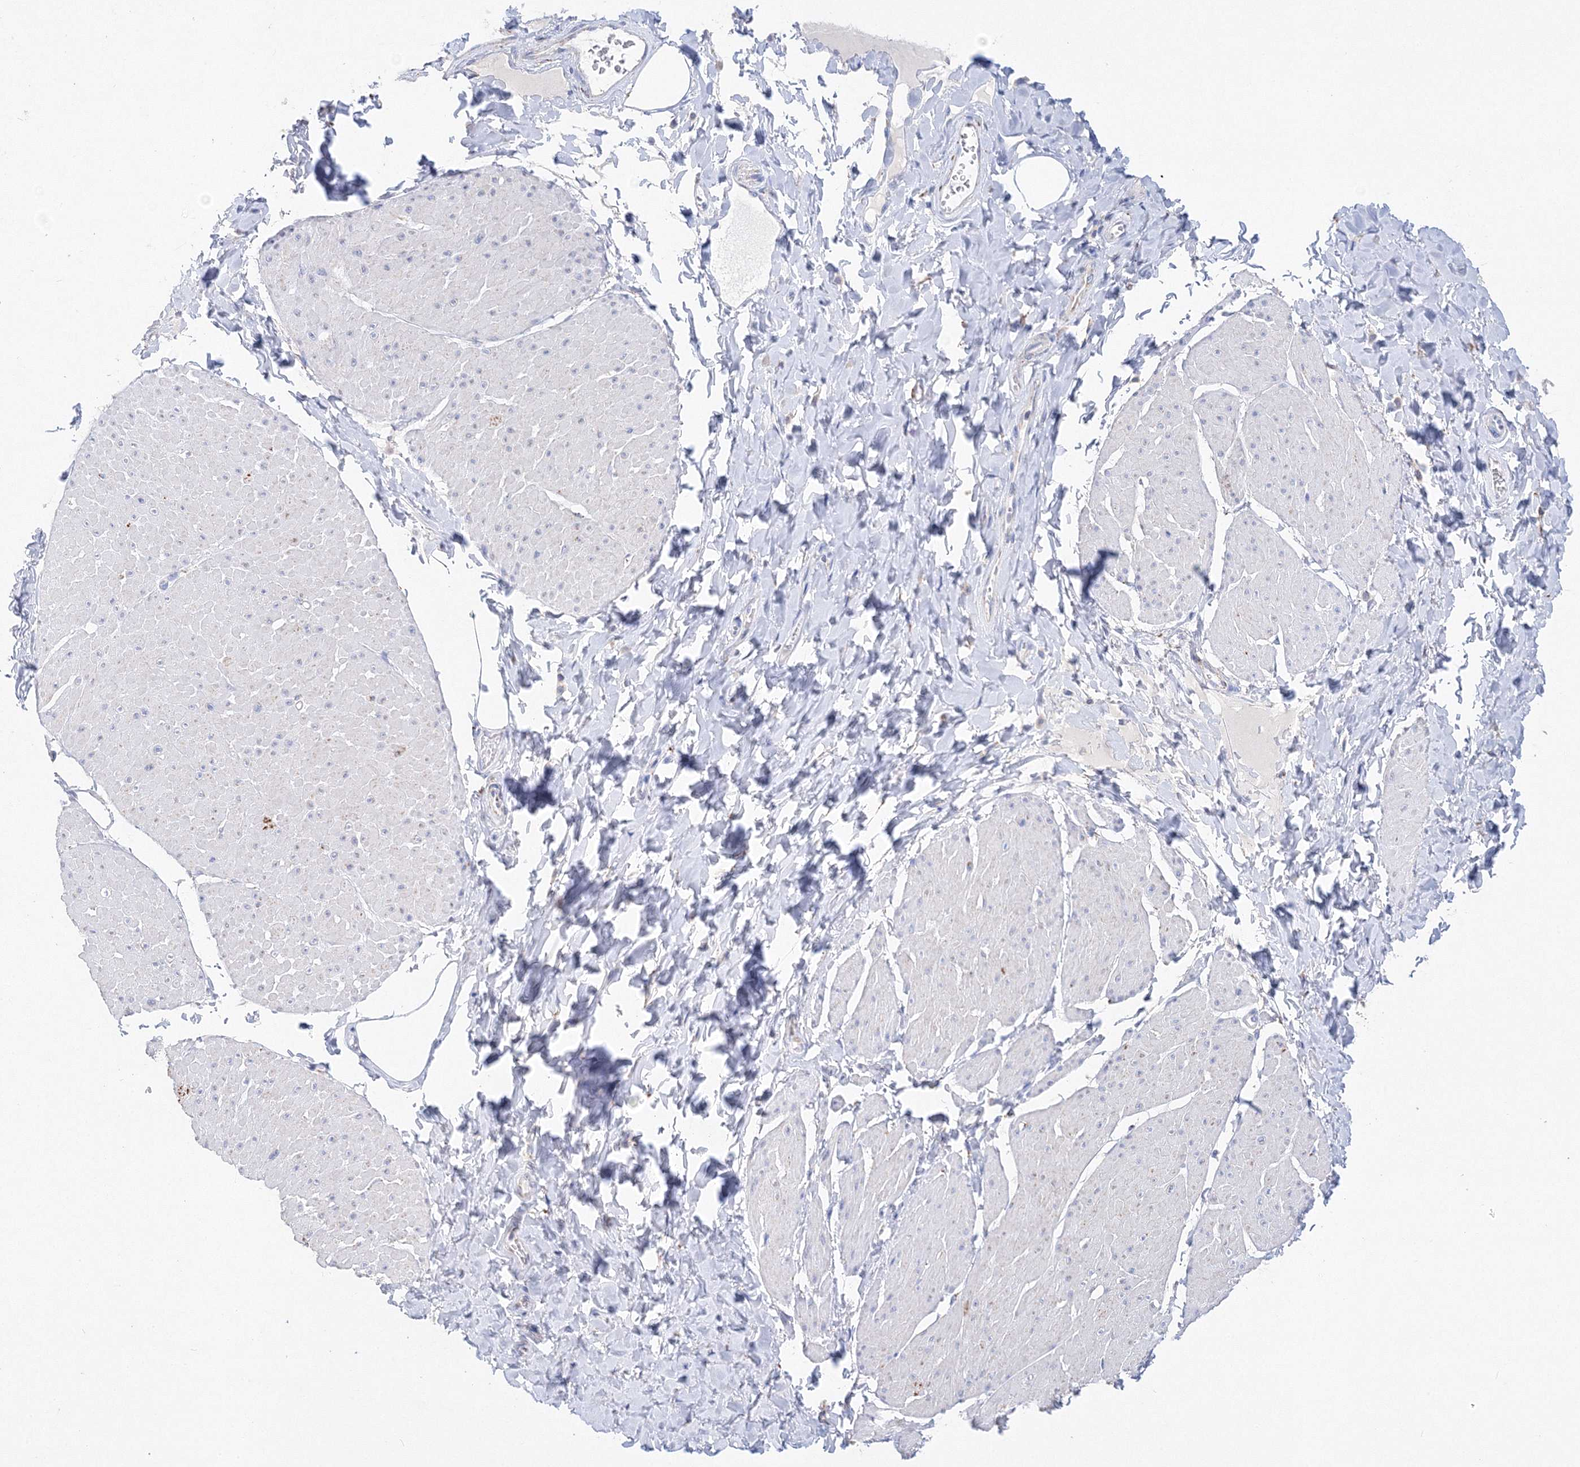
{"staining": {"intensity": "weak", "quantity": "<25%", "location": "cytoplasmic/membranous"}, "tissue": "smooth muscle", "cell_type": "Smooth muscle cells", "image_type": "normal", "snomed": [{"axis": "morphology", "description": "Urothelial carcinoma, High grade"}, {"axis": "topography", "description": "Urinary bladder"}], "caption": "IHC micrograph of unremarkable smooth muscle stained for a protein (brown), which shows no expression in smooth muscle cells. (DAB (3,3'-diaminobenzidine) immunohistochemistry with hematoxylin counter stain).", "gene": "MERTK", "patient": {"sex": "male", "age": 46}}